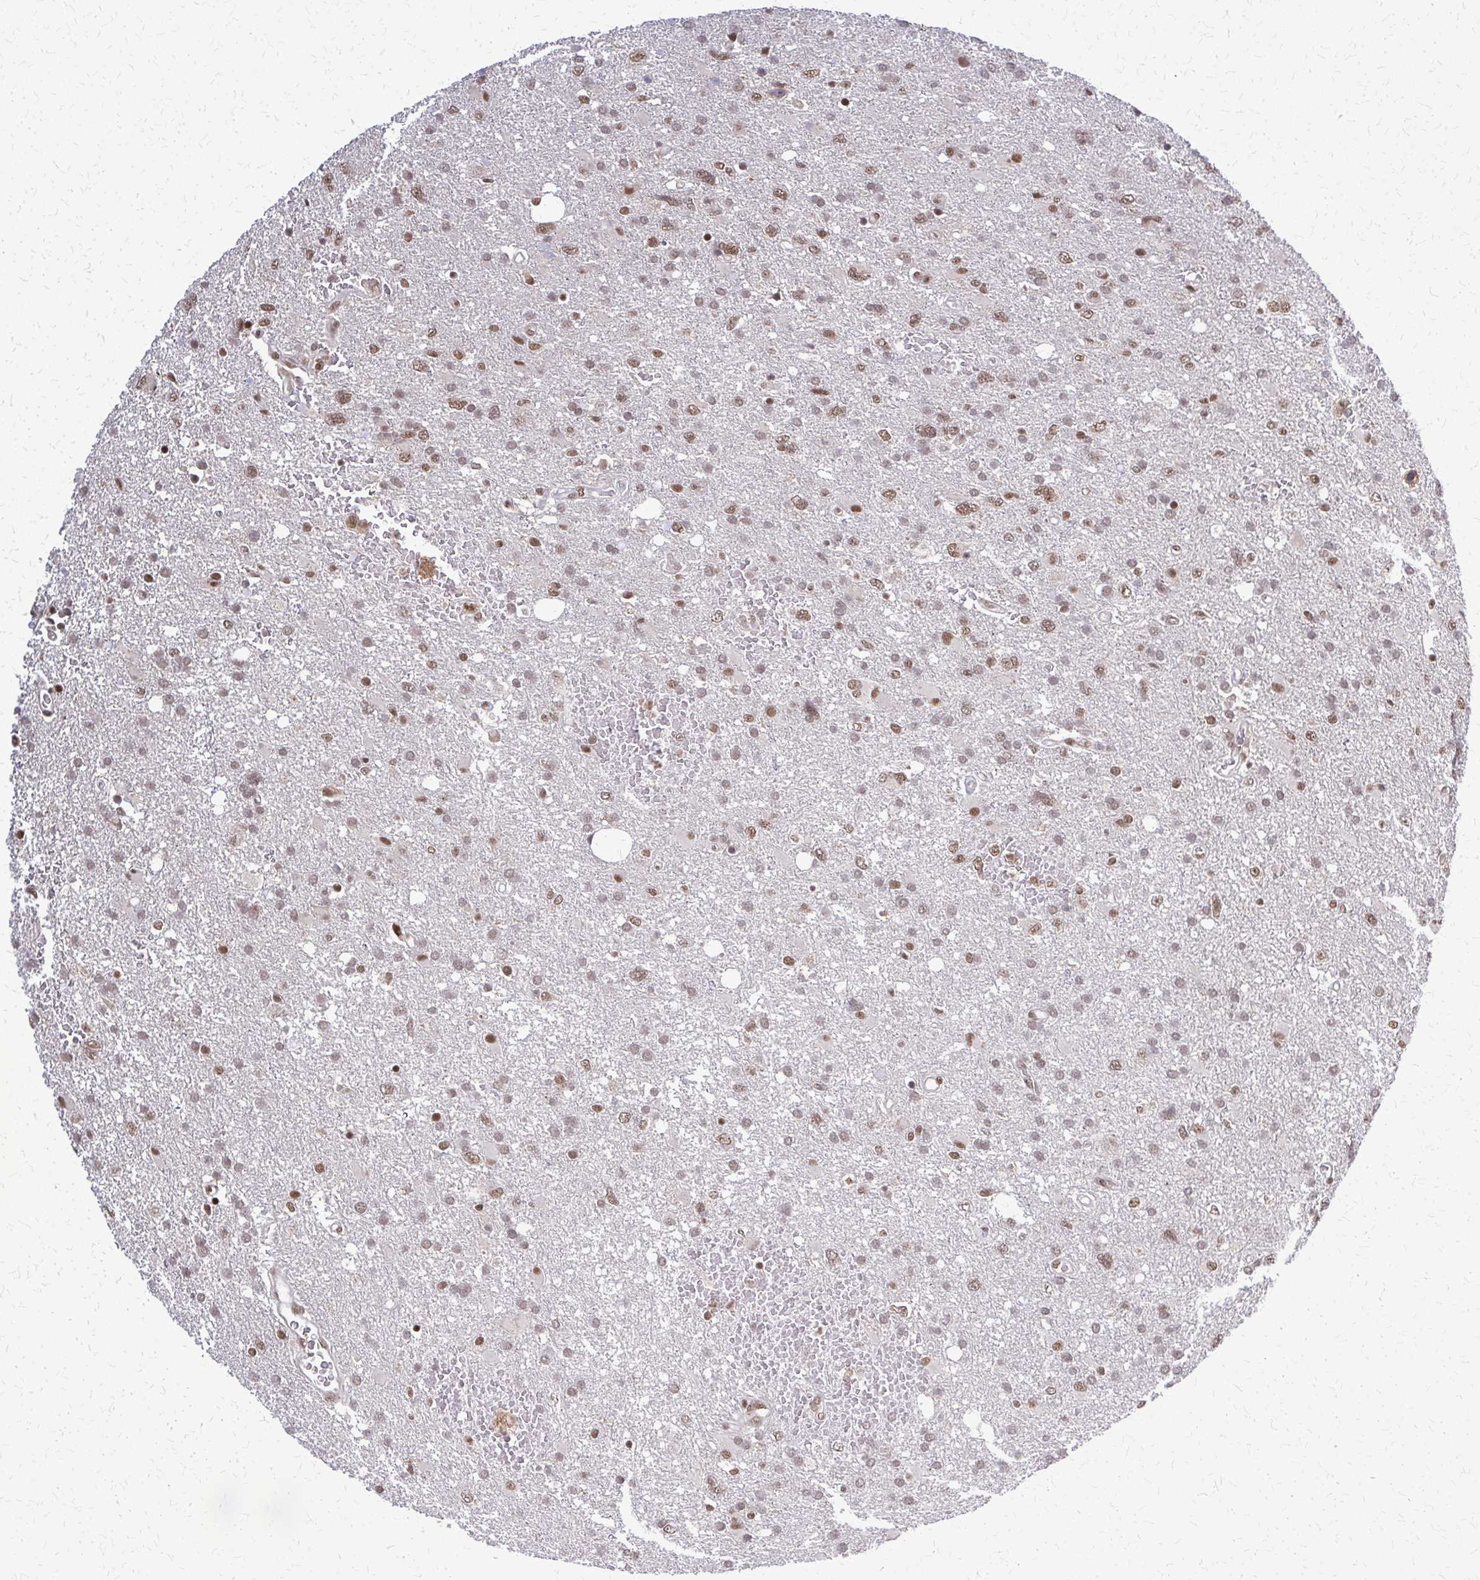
{"staining": {"intensity": "moderate", "quantity": ">75%", "location": "nuclear"}, "tissue": "glioma", "cell_type": "Tumor cells", "image_type": "cancer", "snomed": [{"axis": "morphology", "description": "Glioma, malignant, High grade"}, {"axis": "topography", "description": "Brain"}], "caption": "Immunohistochemical staining of human glioma exhibits moderate nuclear protein expression in approximately >75% of tumor cells. (DAB (3,3'-diaminobenzidine) = brown stain, brightfield microscopy at high magnification).", "gene": "HDAC3", "patient": {"sex": "male", "age": 61}}